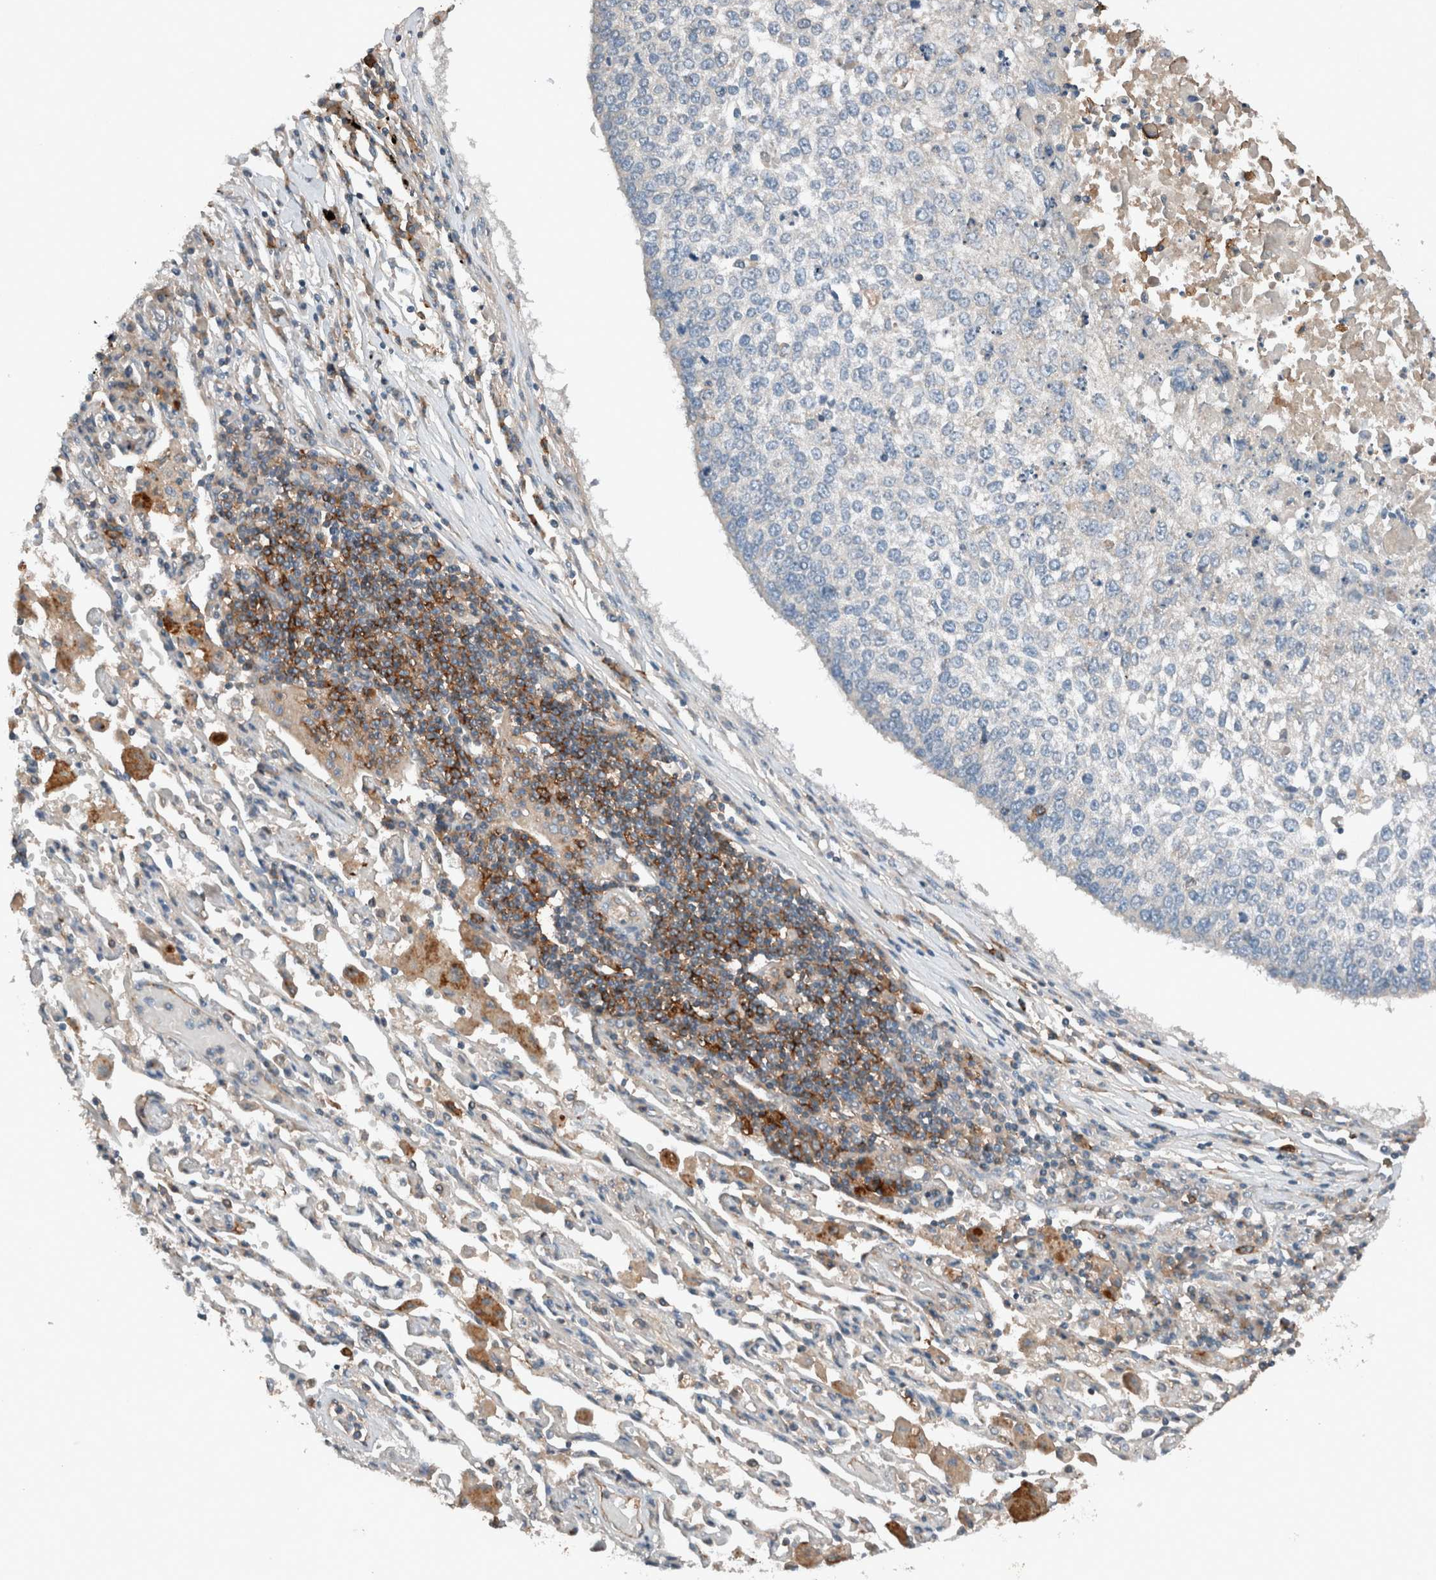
{"staining": {"intensity": "negative", "quantity": "none", "location": "none"}, "tissue": "lung cancer", "cell_type": "Tumor cells", "image_type": "cancer", "snomed": [{"axis": "morphology", "description": "Normal tissue, NOS"}, {"axis": "morphology", "description": "Squamous cell carcinoma, NOS"}, {"axis": "topography", "description": "Cartilage tissue"}, {"axis": "topography", "description": "Bronchus"}, {"axis": "topography", "description": "Lung"}, {"axis": "topography", "description": "Peripheral nerve tissue"}], "caption": "Immunohistochemistry (IHC) histopathology image of human lung cancer stained for a protein (brown), which reveals no staining in tumor cells.", "gene": "UGCG", "patient": {"sex": "female", "age": 49}}